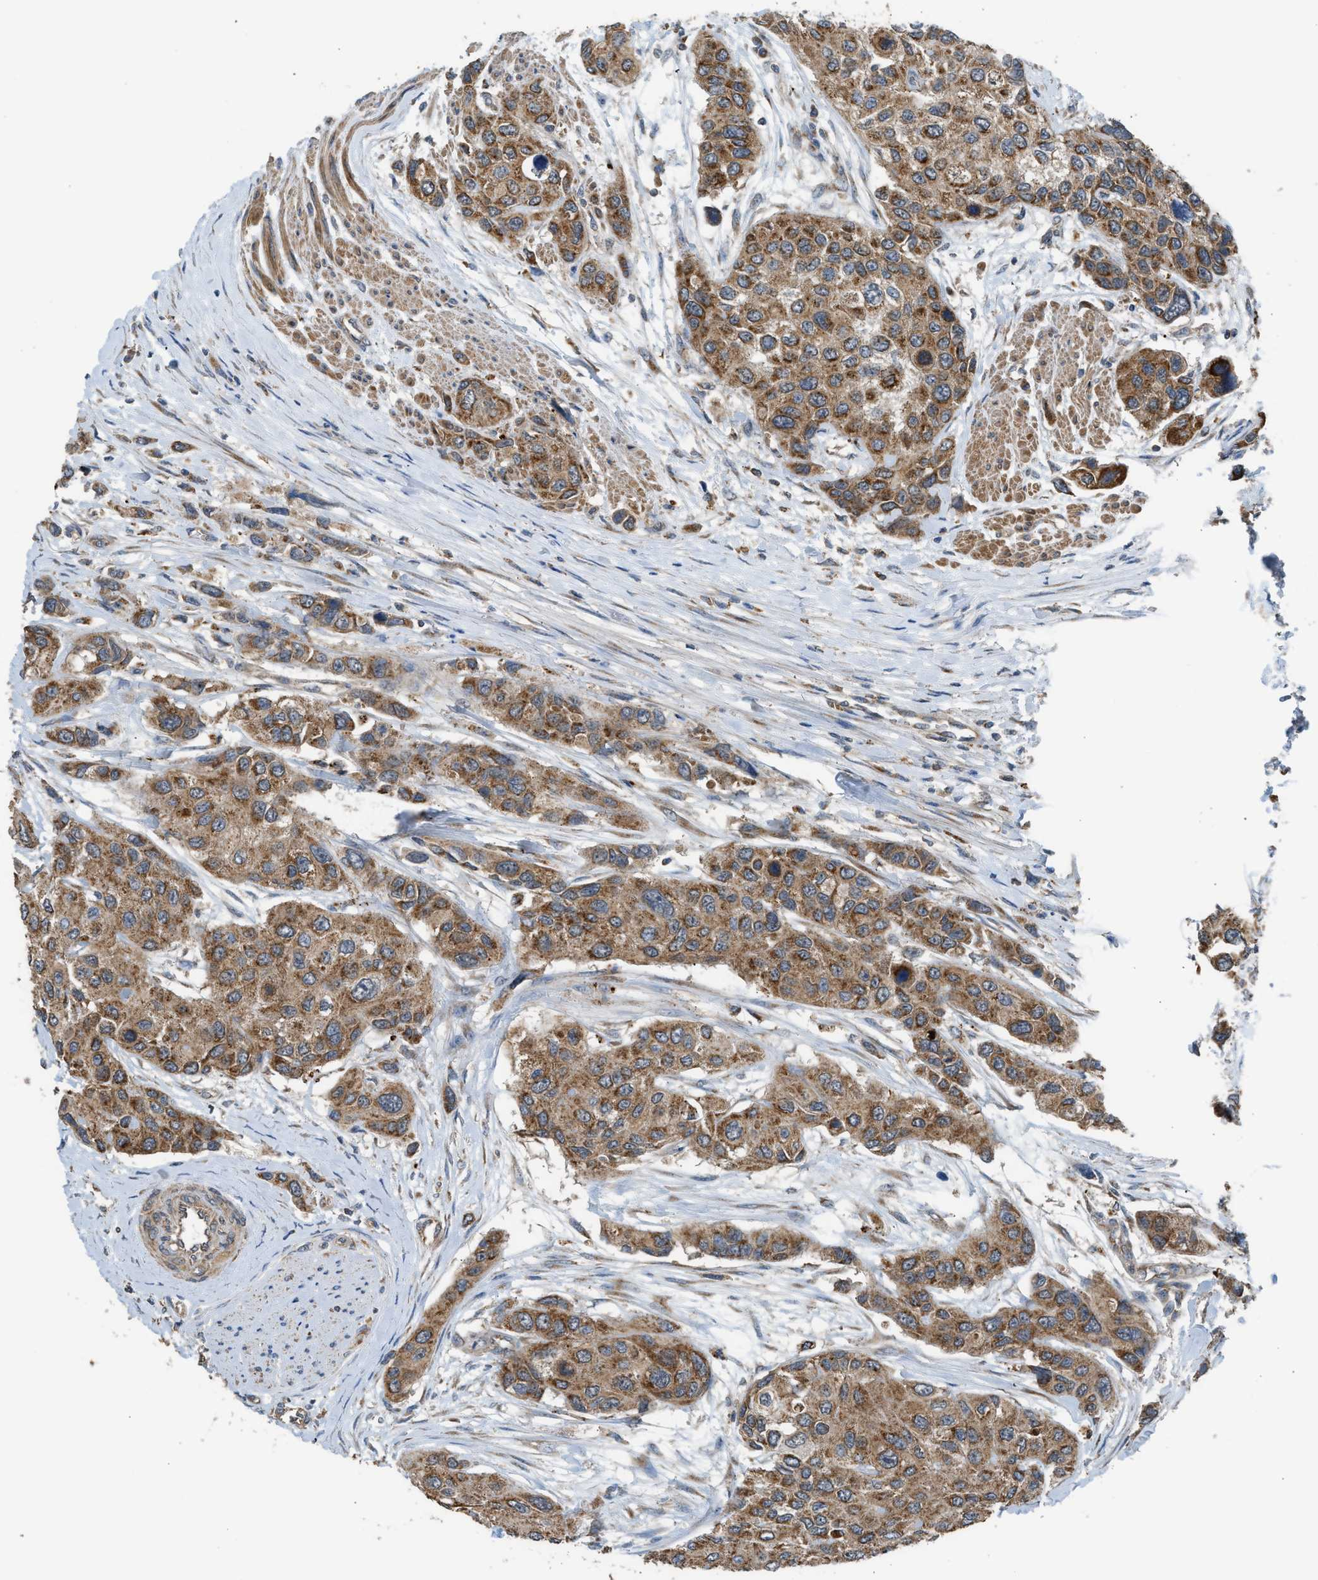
{"staining": {"intensity": "strong", "quantity": ">75%", "location": "cytoplasmic/membranous"}, "tissue": "urothelial cancer", "cell_type": "Tumor cells", "image_type": "cancer", "snomed": [{"axis": "morphology", "description": "Urothelial carcinoma, High grade"}, {"axis": "topography", "description": "Urinary bladder"}], "caption": "Urothelial cancer tissue displays strong cytoplasmic/membranous positivity in about >75% of tumor cells (DAB IHC, brown staining for protein, blue staining for nuclei).", "gene": "STARD3", "patient": {"sex": "female", "age": 56}}